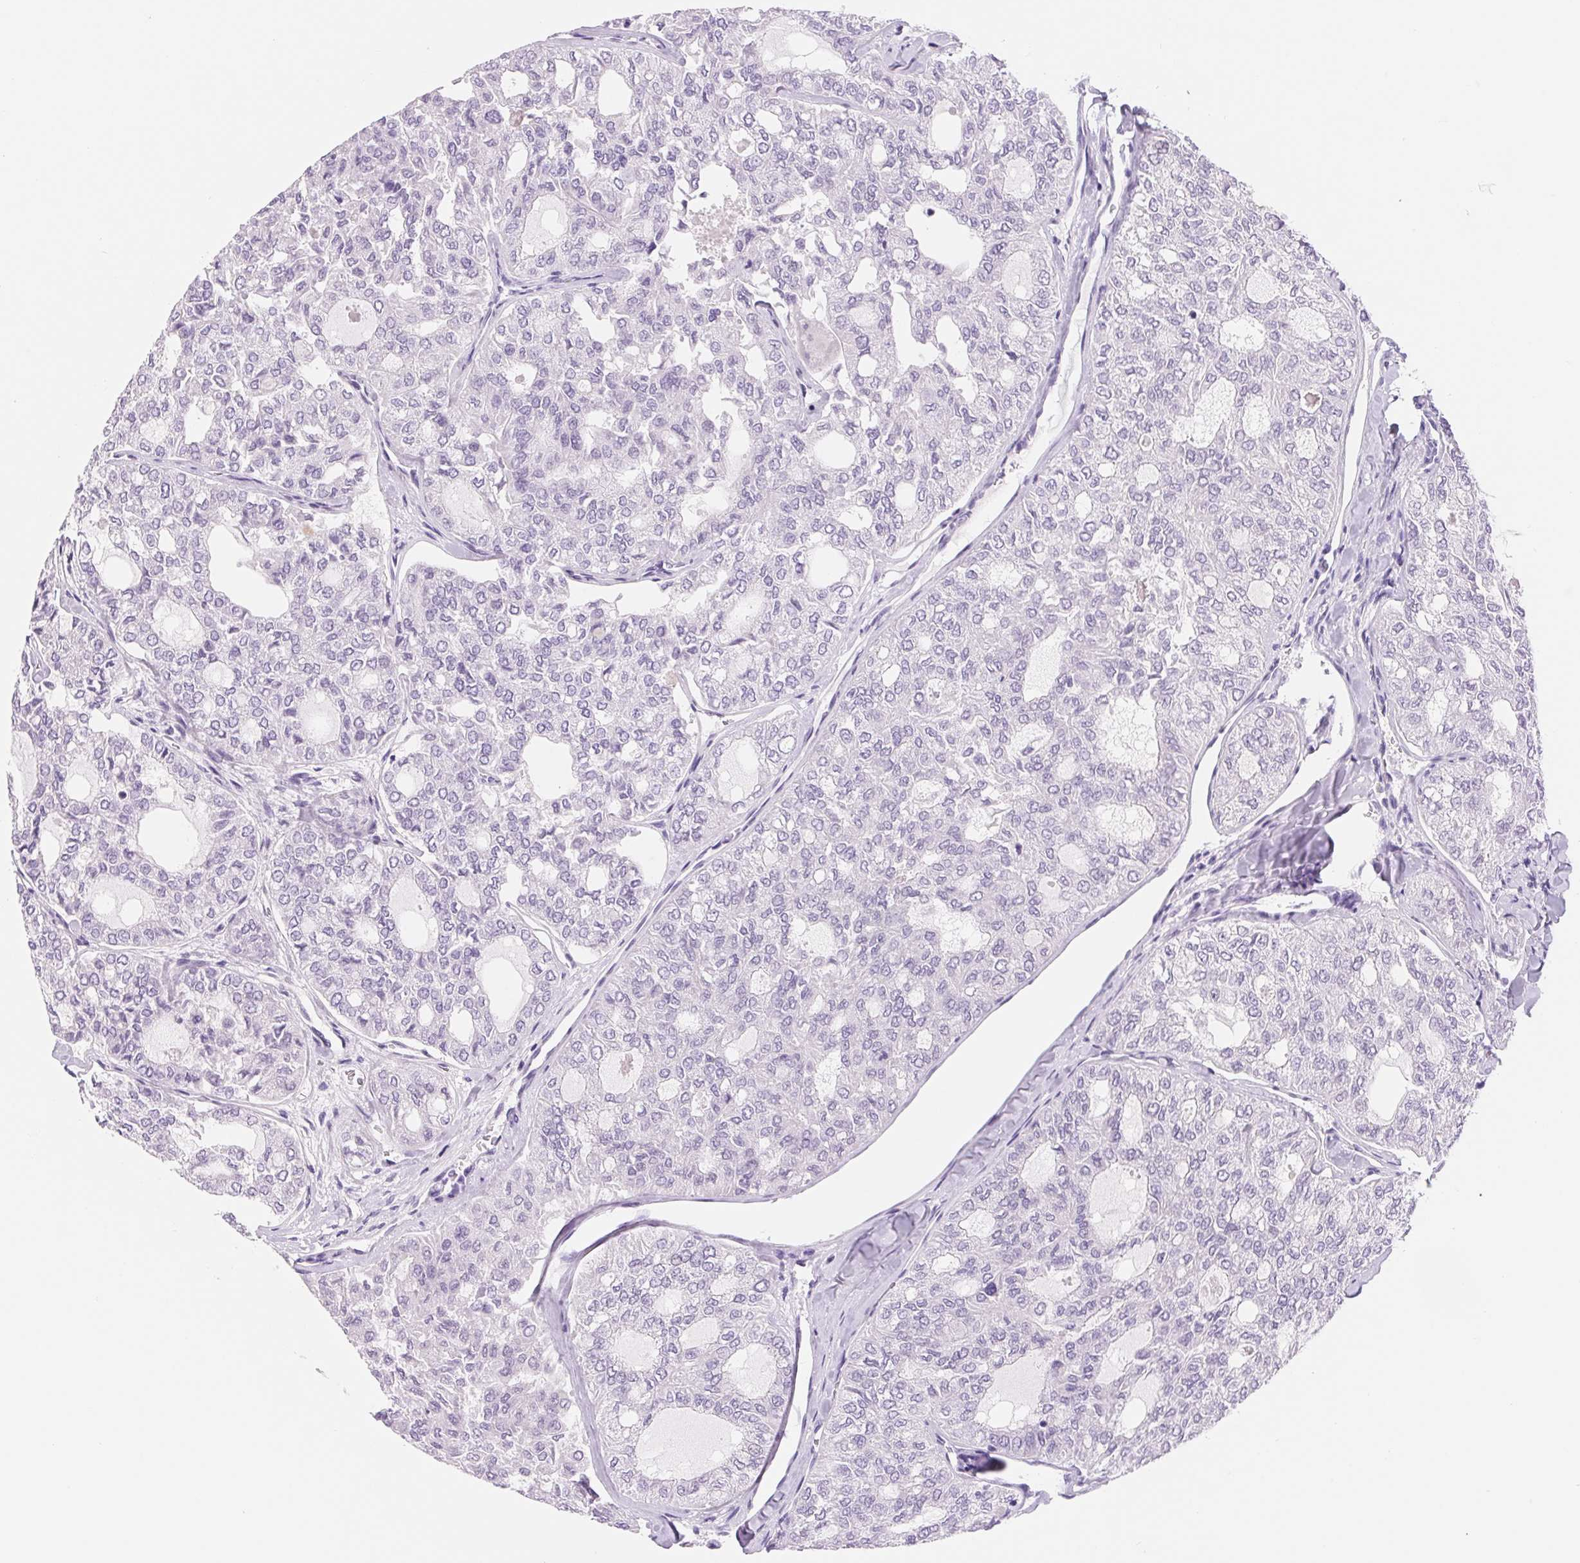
{"staining": {"intensity": "negative", "quantity": "none", "location": "none"}, "tissue": "thyroid cancer", "cell_type": "Tumor cells", "image_type": "cancer", "snomed": [{"axis": "morphology", "description": "Follicular adenoma carcinoma, NOS"}, {"axis": "topography", "description": "Thyroid gland"}], "caption": "Human thyroid follicular adenoma carcinoma stained for a protein using immunohistochemistry shows no staining in tumor cells.", "gene": "ASGR2", "patient": {"sex": "male", "age": 75}}